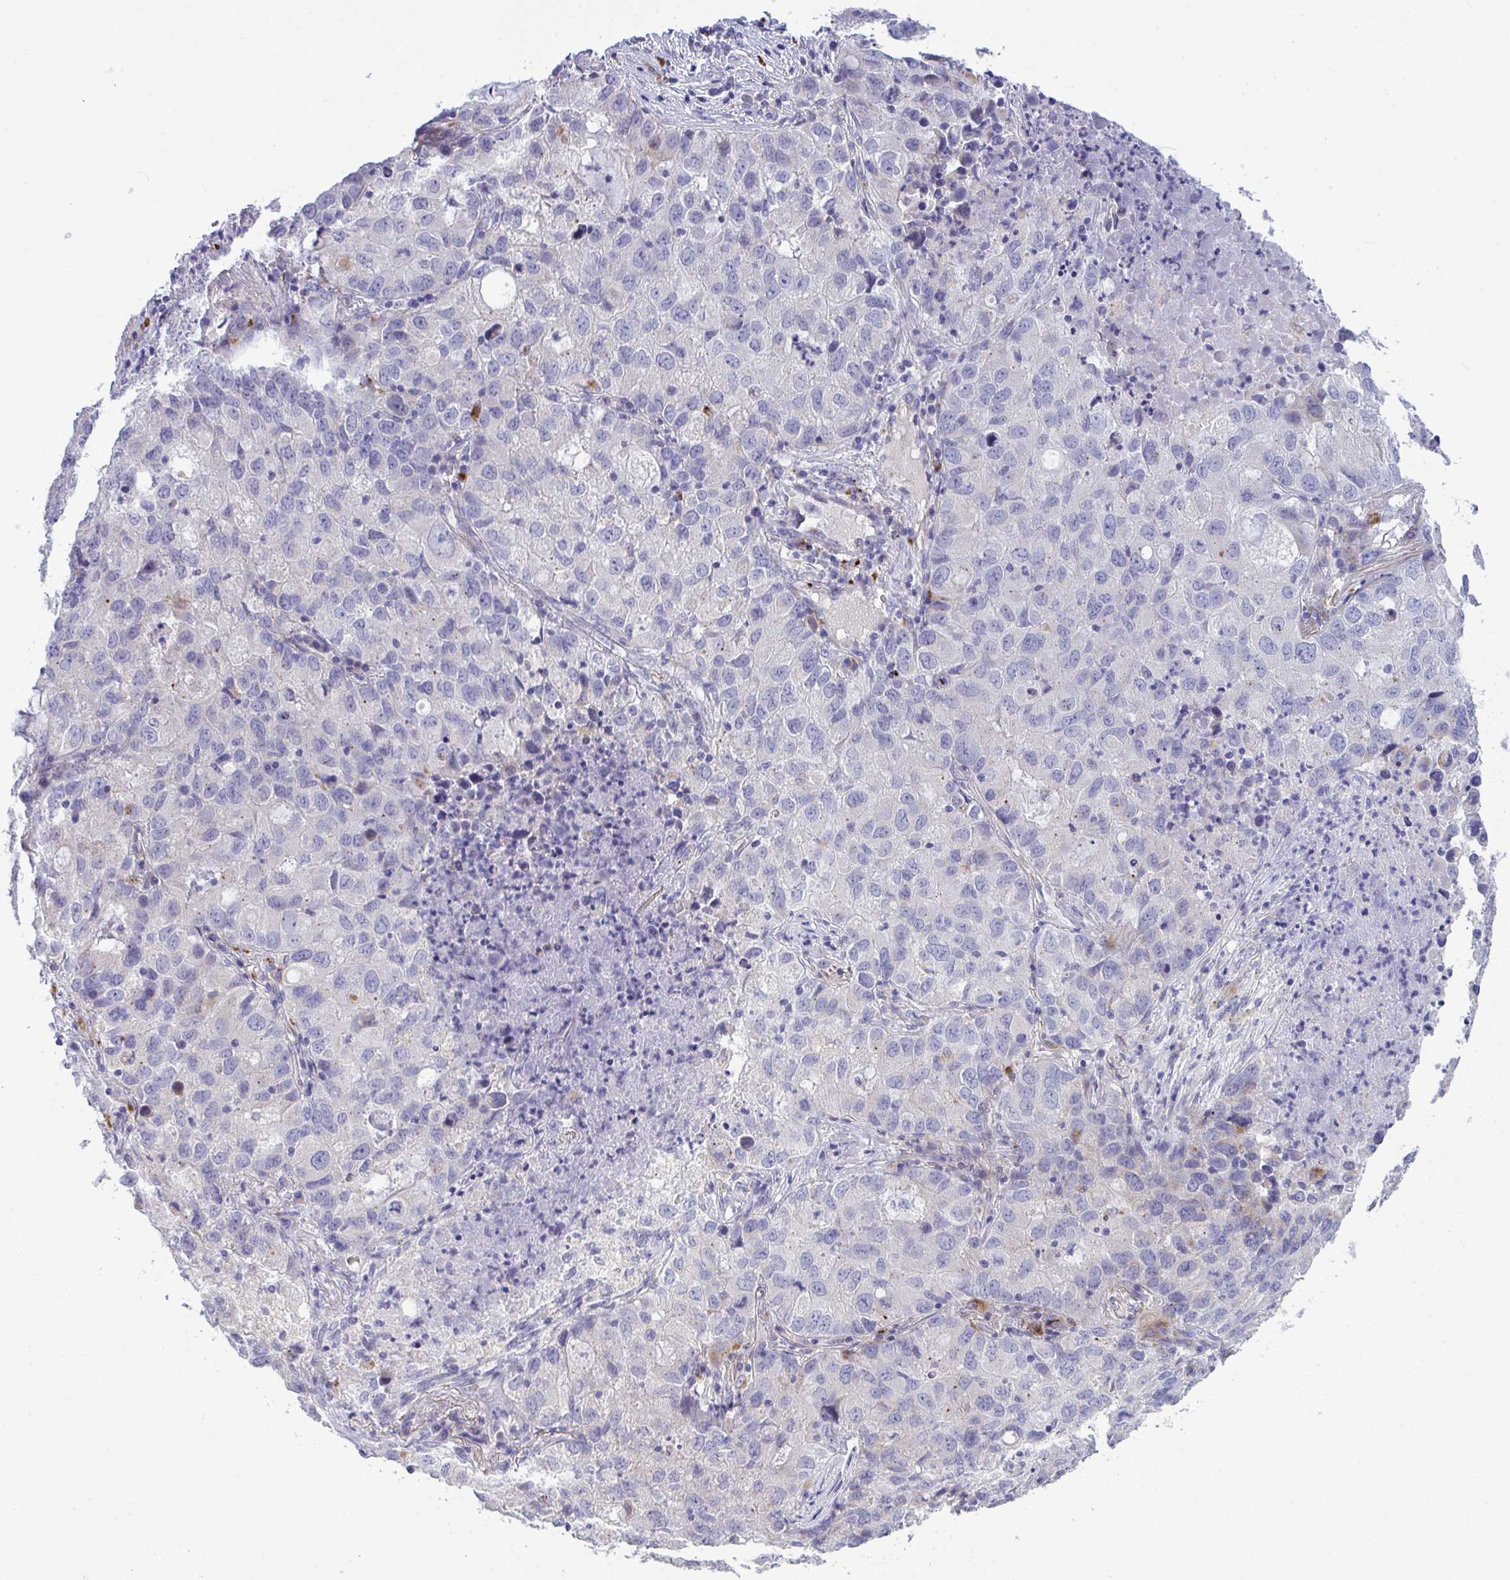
{"staining": {"intensity": "negative", "quantity": "none", "location": "none"}, "tissue": "lung cancer", "cell_type": "Tumor cells", "image_type": "cancer", "snomed": [{"axis": "morphology", "description": "Normal morphology"}, {"axis": "morphology", "description": "Adenocarcinoma, NOS"}, {"axis": "topography", "description": "Lymph node"}, {"axis": "topography", "description": "Lung"}], "caption": "The micrograph displays no significant expression in tumor cells of lung cancer (adenocarcinoma).", "gene": "TOR1AIP2", "patient": {"sex": "female", "age": 51}}